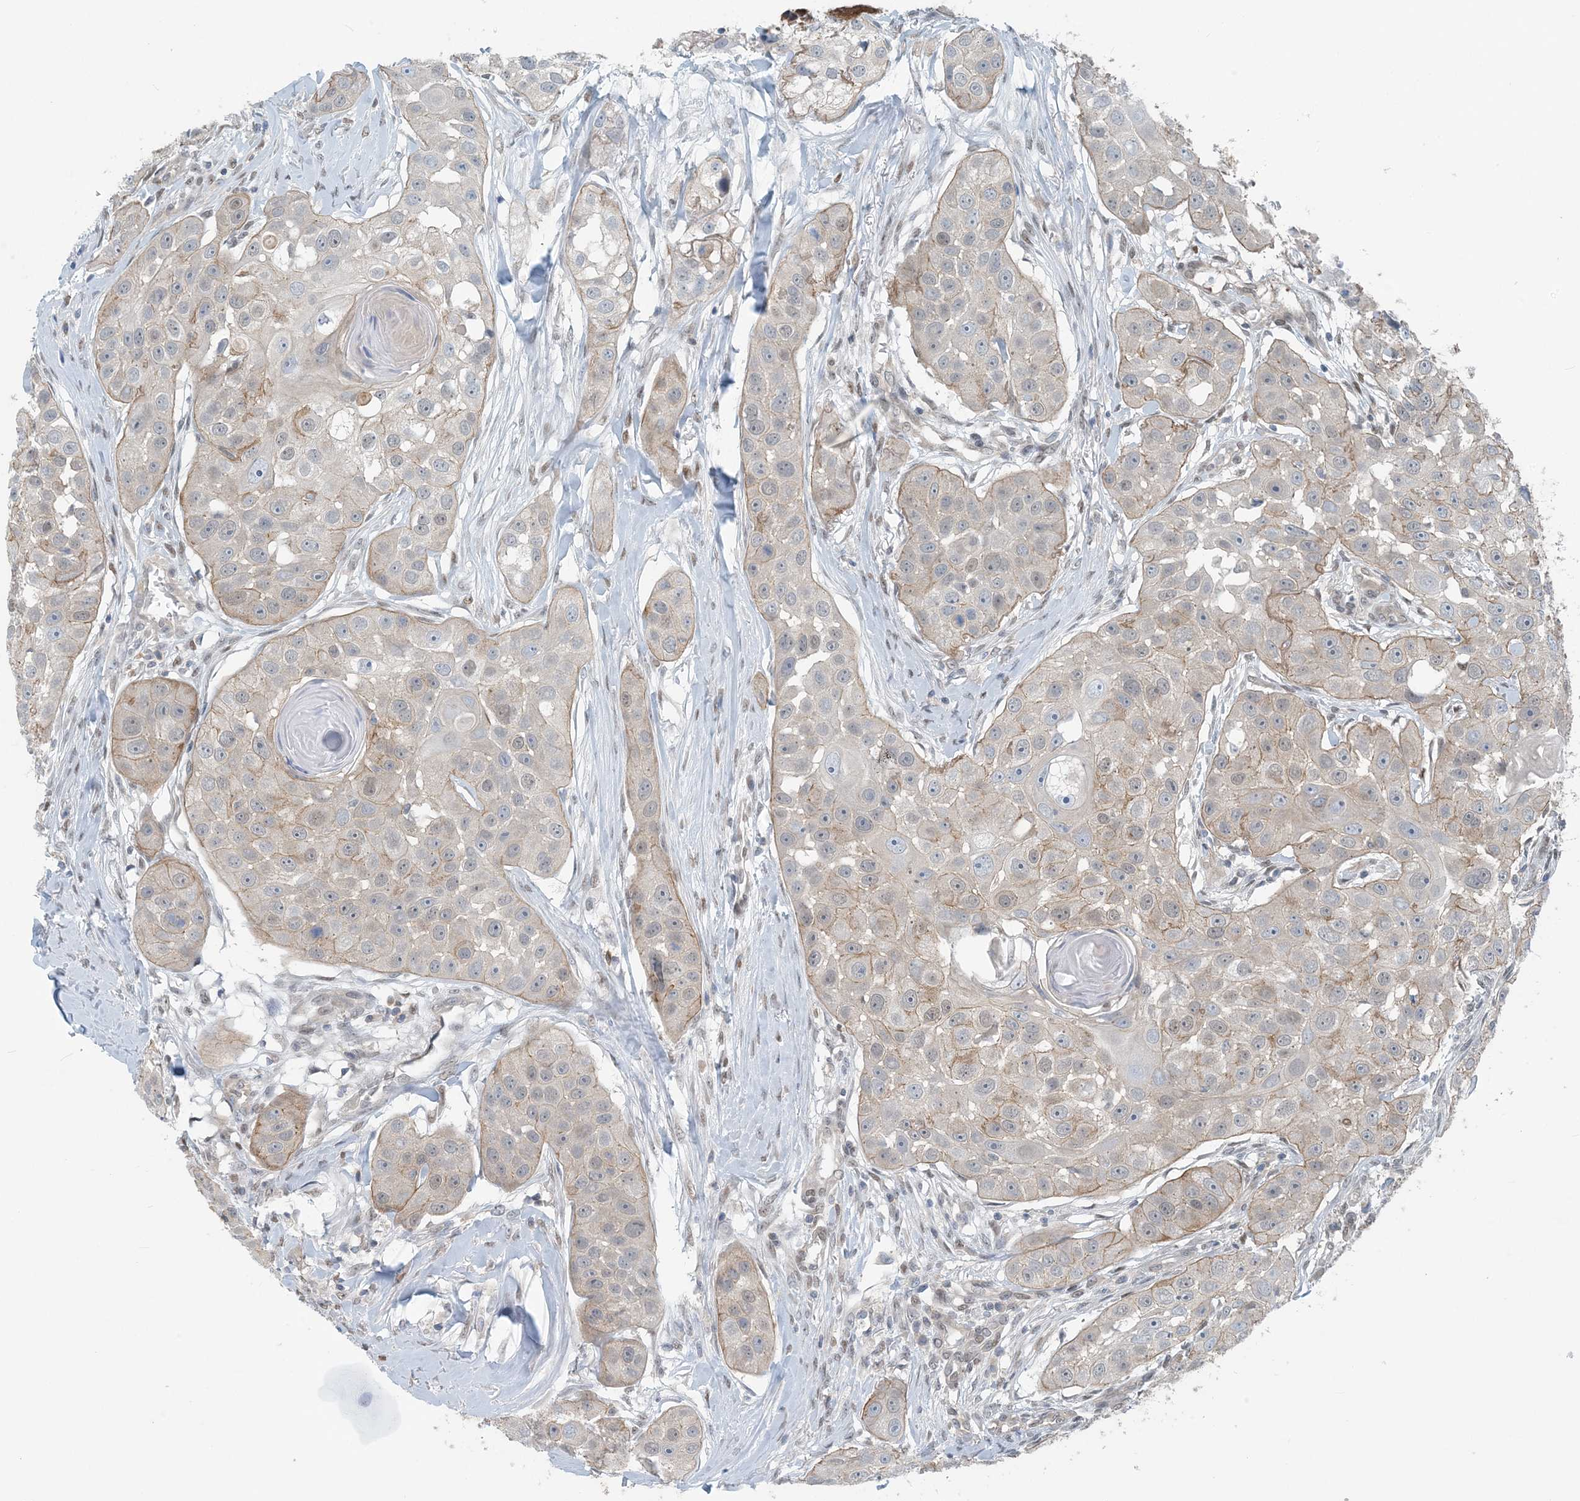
{"staining": {"intensity": "weak", "quantity": "<25%", "location": "cytoplasmic/membranous"}, "tissue": "head and neck cancer", "cell_type": "Tumor cells", "image_type": "cancer", "snomed": [{"axis": "morphology", "description": "Normal tissue, NOS"}, {"axis": "morphology", "description": "Squamous cell carcinoma, NOS"}, {"axis": "topography", "description": "Skeletal muscle"}, {"axis": "topography", "description": "Head-Neck"}], "caption": "This photomicrograph is of head and neck cancer stained with IHC to label a protein in brown with the nuclei are counter-stained blue. There is no positivity in tumor cells.", "gene": "ZC3H12A", "patient": {"sex": "male", "age": 51}}